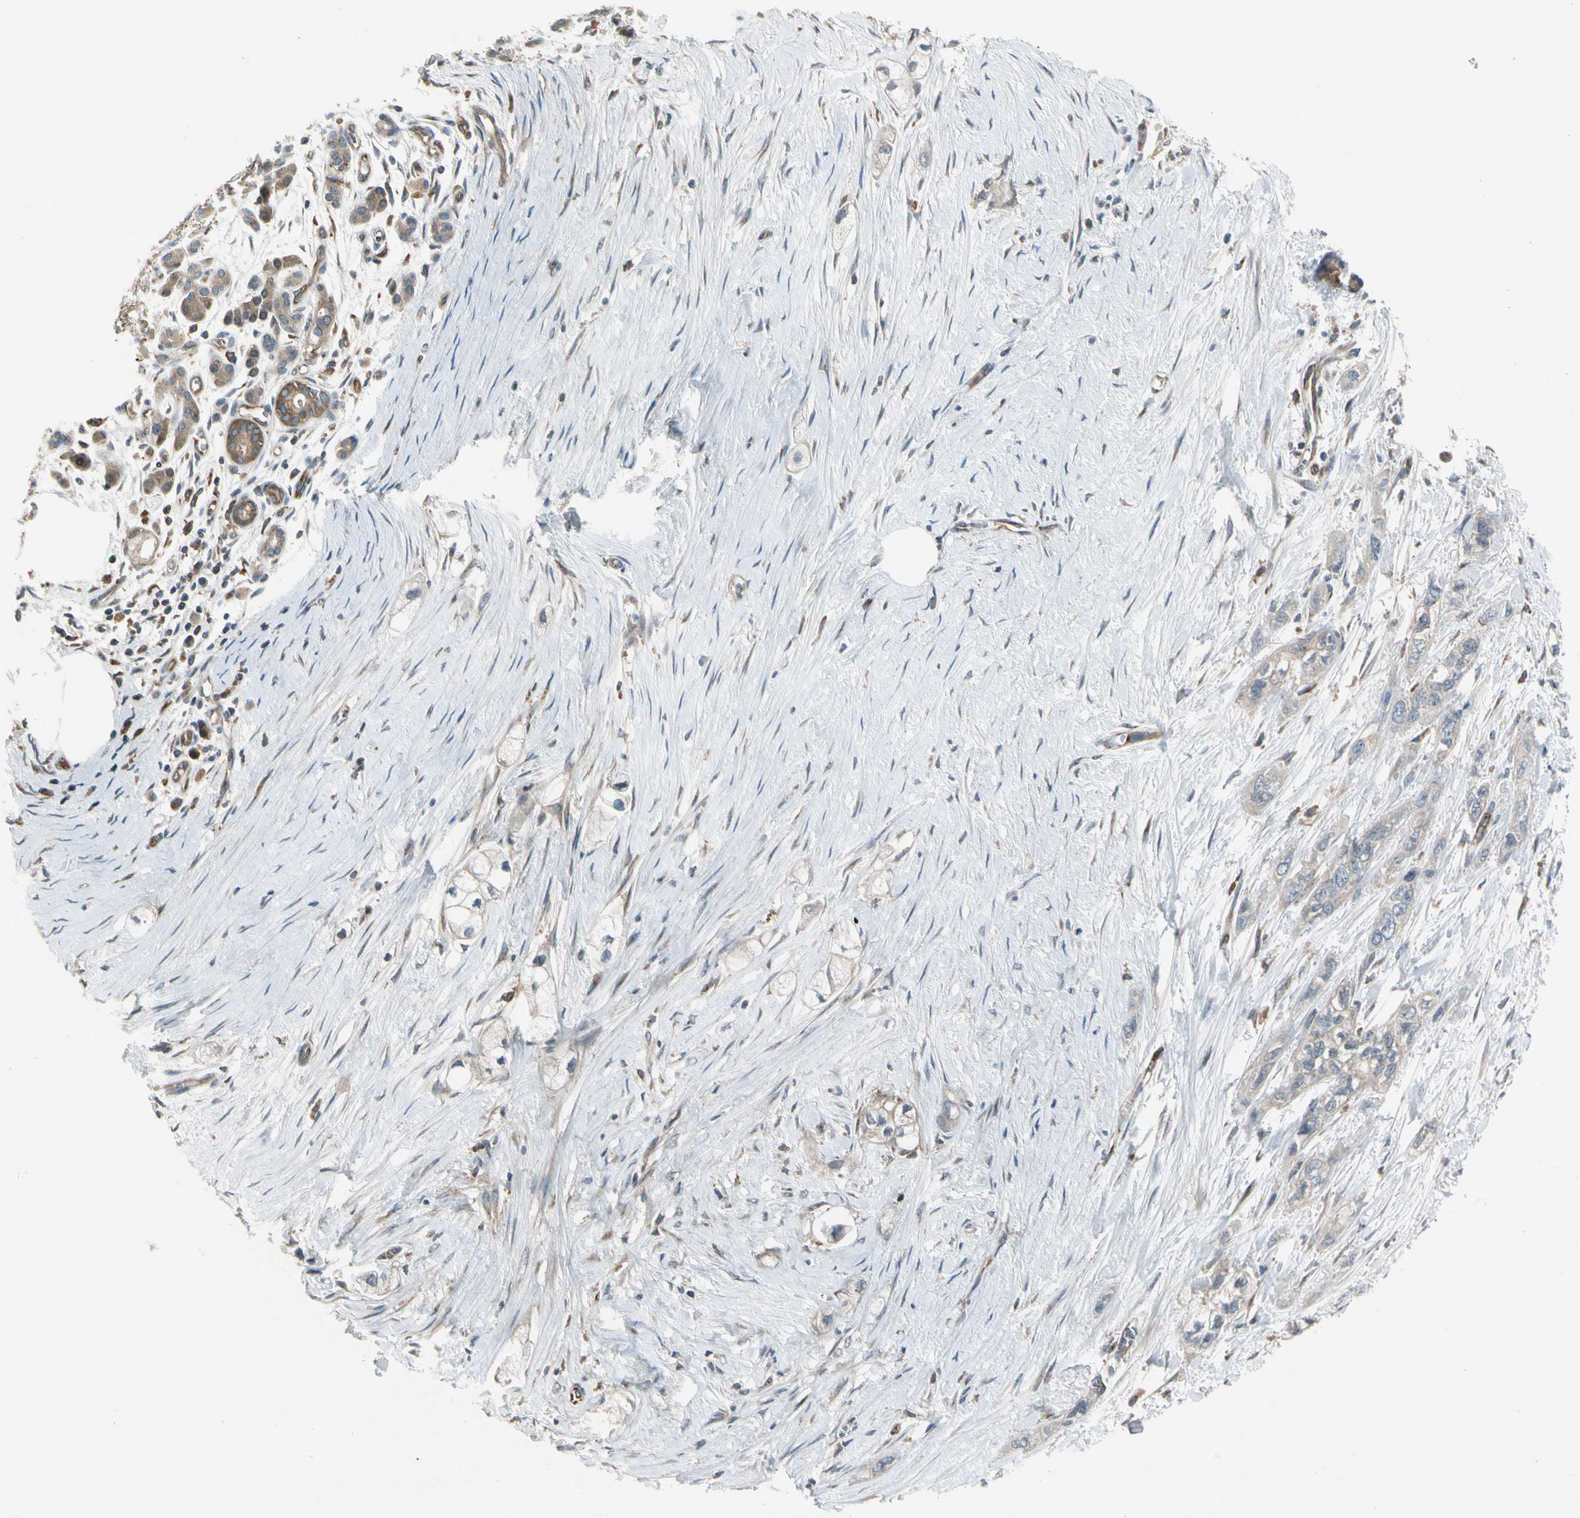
{"staining": {"intensity": "weak", "quantity": "<25%", "location": "cytoplasmic/membranous"}, "tissue": "pancreatic cancer", "cell_type": "Tumor cells", "image_type": "cancer", "snomed": [{"axis": "morphology", "description": "Adenocarcinoma, NOS"}, {"axis": "topography", "description": "Pancreas"}], "caption": "Human pancreatic adenocarcinoma stained for a protein using IHC exhibits no positivity in tumor cells.", "gene": "TRIO", "patient": {"sex": "male", "age": 74}}